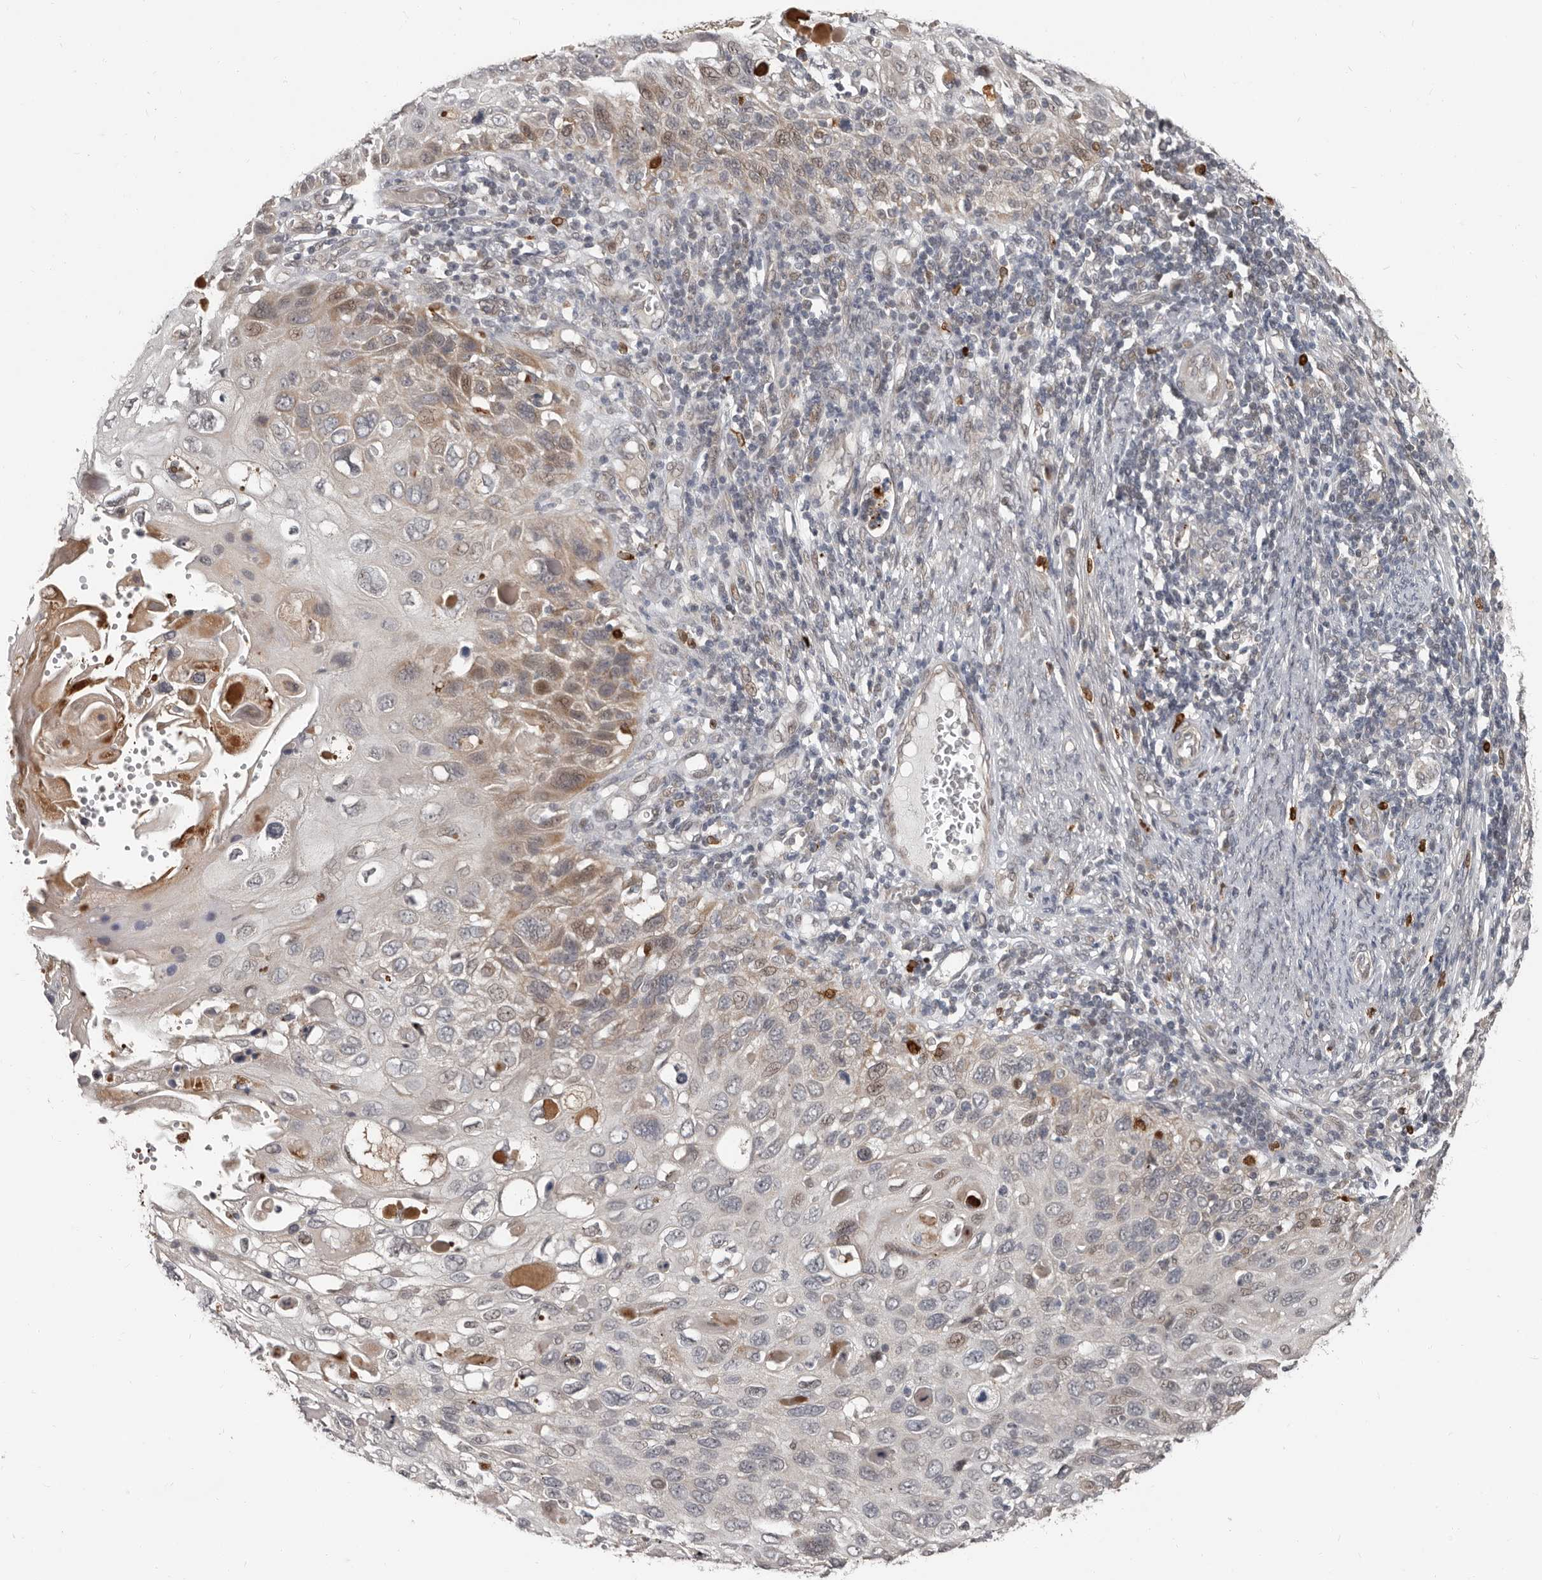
{"staining": {"intensity": "moderate", "quantity": "<25%", "location": "cytoplasmic/membranous,nuclear"}, "tissue": "cervical cancer", "cell_type": "Tumor cells", "image_type": "cancer", "snomed": [{"axis": "morphology", "description": "Squamous cell carcinoma, NOS"}, {"axis": "topography", "description": "Cervix"}], "caption": "Cervical cancer (squamous cell carcinoma) stained with DAB (3,3'-diaminobenzidine) immunohistochemistry (IHC) exhibits low levels of moderate cytoplasmic/membranous and nuclear expression in approximately <25% of tumor cells.", "gene": "APOL6", "patient": {"sex": "female", "age": 70}}